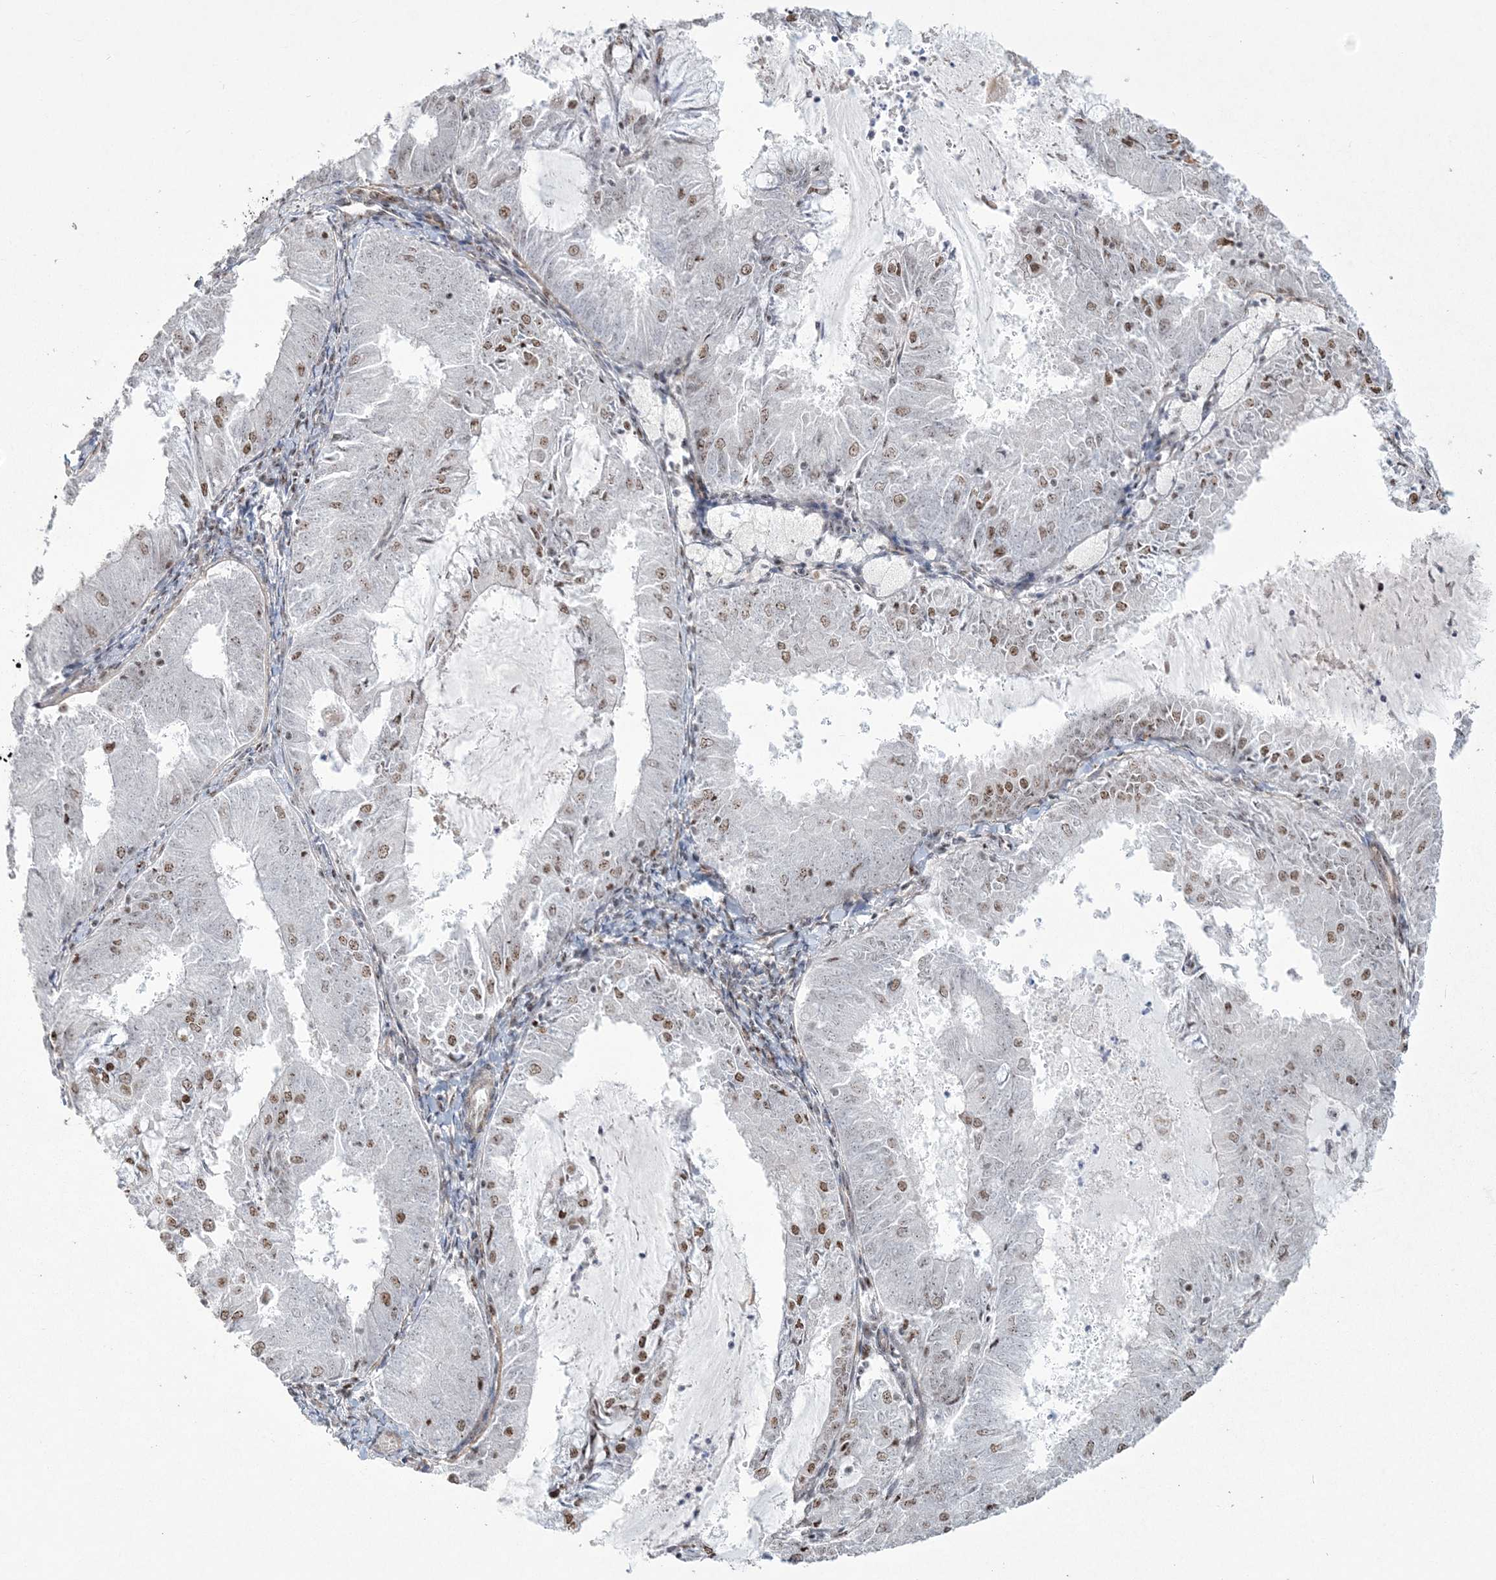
{"staining": {"intensity": "moderate", "quantity": ">75%", "location": "nuclear"}, "tissue": "endometrial cancer", "cell_type": "Tumor cells", "image_type": "cancer", "snomed": [{"axis": "morphology", "description": "Adenocarcinoma, NOS"}, {"axis": "topography", "description": "Endometrium"}], "caption": "Immunohistochemical staining of human endometrial cancer (adenocarcinoma) displays medium levels of moderate nuclear protein positivity in about >75% of tumor cells.", "gene": "RBM17", "patient": {"sex": "female", "age": 57}}